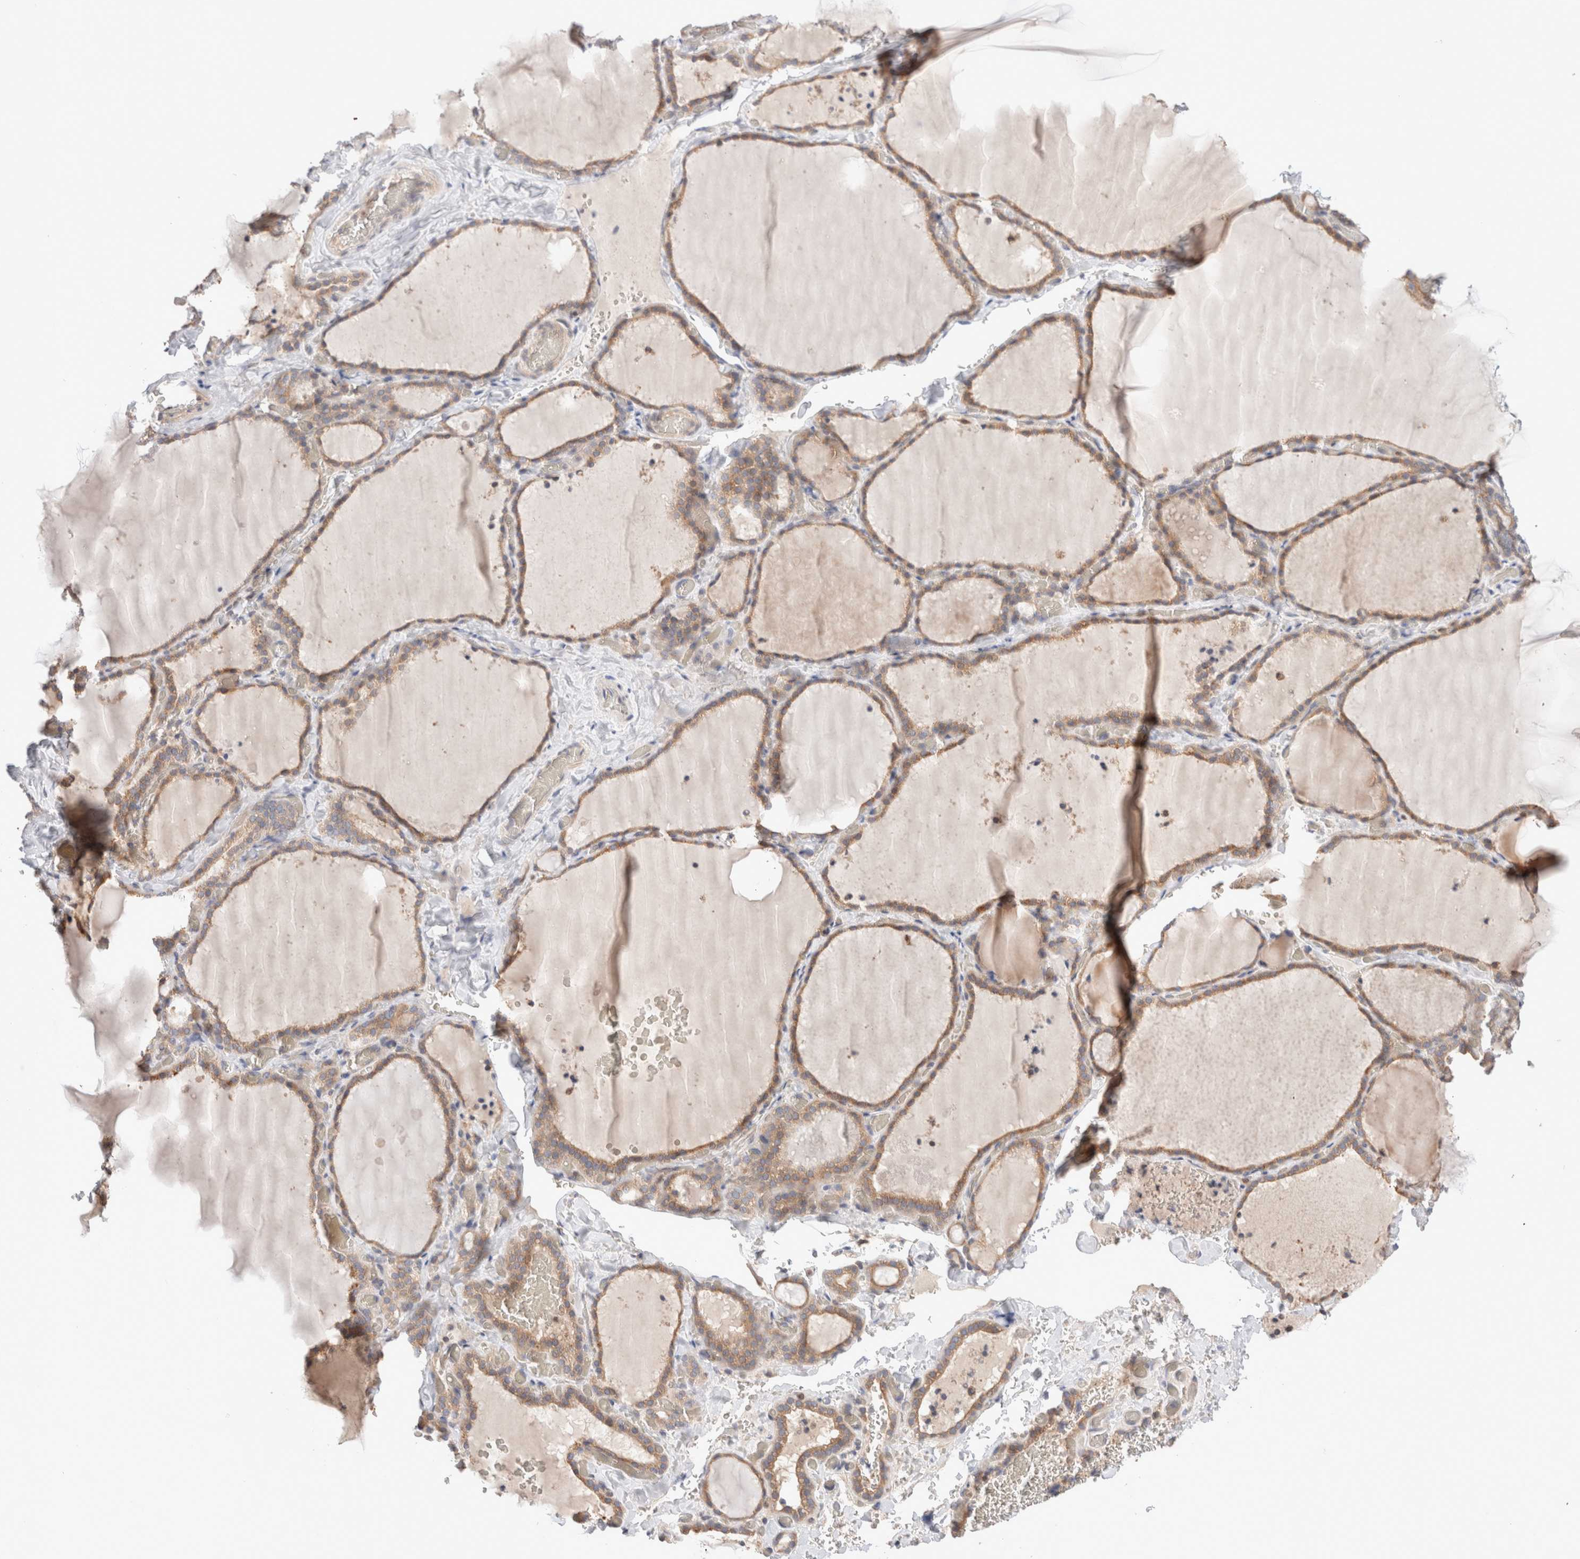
{"staining": {"intensity": "moderate", "quantity": ">75%", "location": "cytoplasmic/membranous"}, "tissue": "thyroid gland", "cell_type": "Glandular cells", "image_type": "normal", "snomed": [{"axis": "morphology", "description": "Normal tissue, NOS"}, {"axis": "topography", "description": "Thyroid gland"}], "caption": "High-power microscopy captured an IHC image of benign thyroid gland, revealing moderate cytoplasmic/membranous expression in about >75% of glandular cells.", "gene": "SIKE1", "patient": {"sex": "female", "age": 22}}